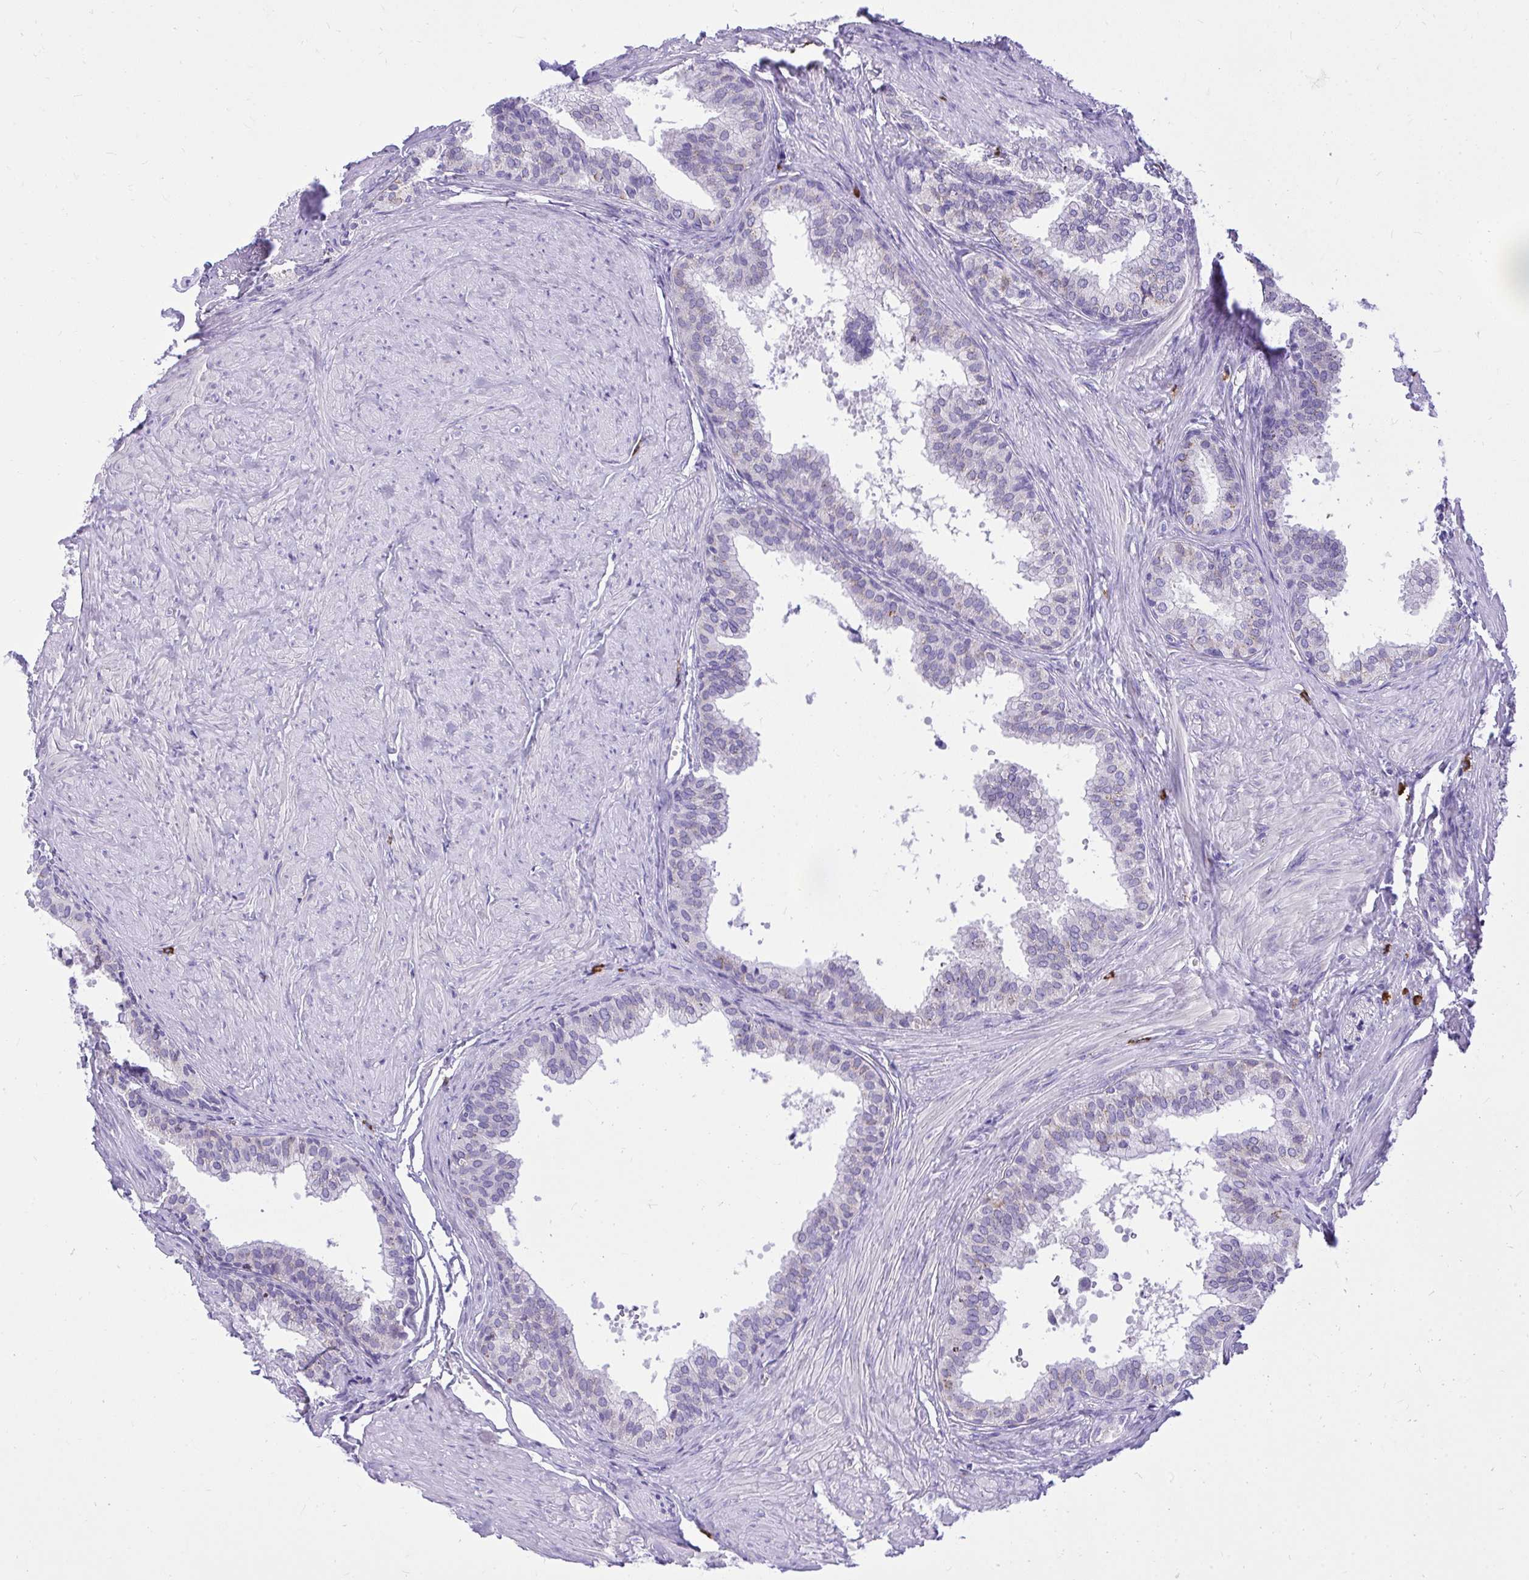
{"staining": {"intensity": "negative", "quantity": "none", "location": "none"}, "tissue": "prostate", "cell_type": "Glandular cells", "image_type": "normal", "snomed": [{"axis": "morphology", "description": "Normal tissue, NOS"}, {"axis": "topography", "description": "Prostate"}, {"axis": "topography", "description": "Peripheral nerve tissue"}], "caption": "This is a image of immunohistochemistry staining of unremarkable prostate, which shows no positivity in glandular cells. Nuclei are stained in blue.", "gene": "PSD", "patient": {"sex": "male", "age": 55}}